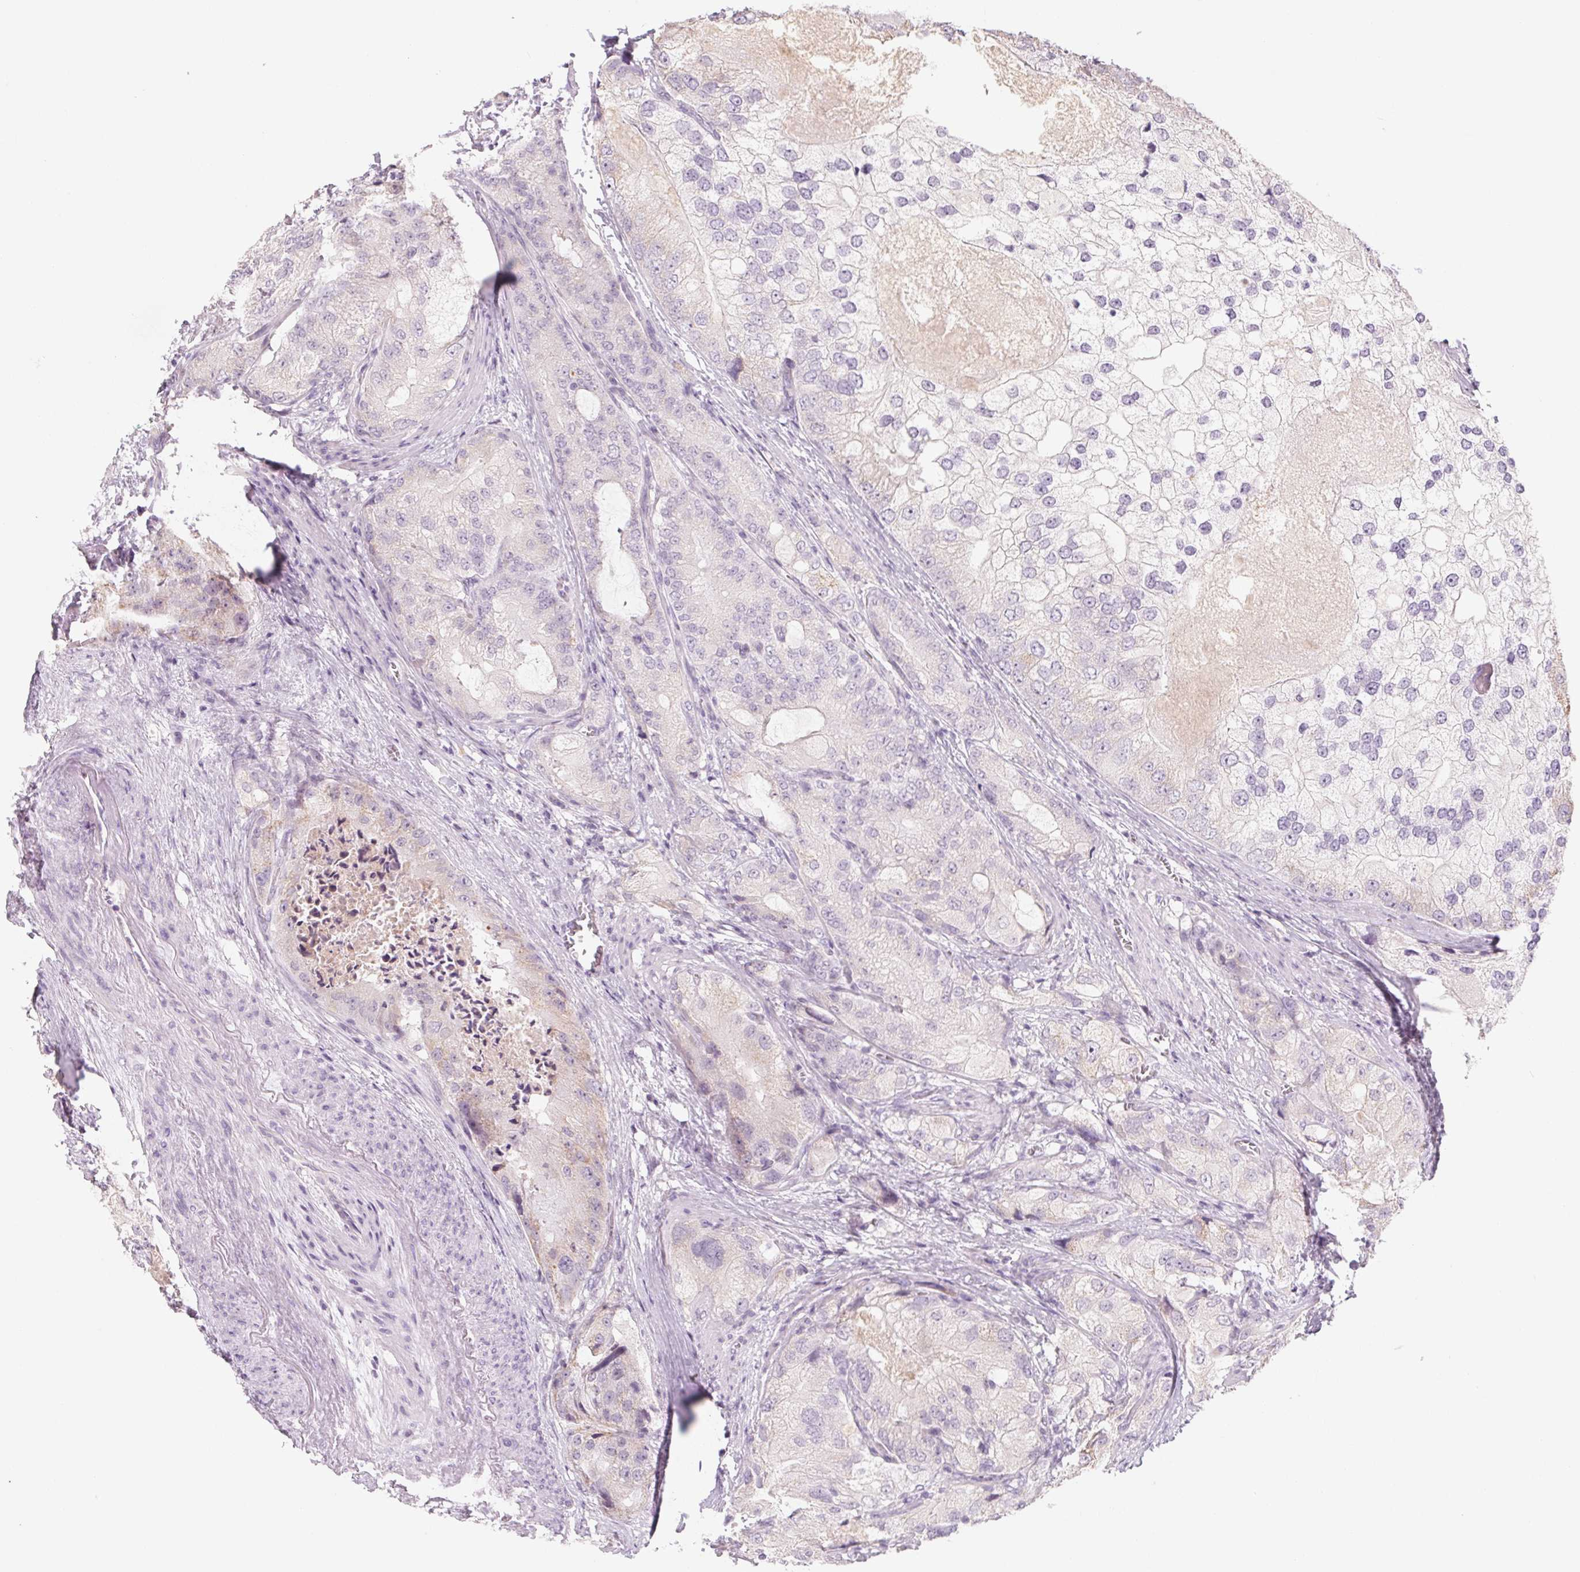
{"staining": {"intensity": "negative", "quantity": "none", "location": "none"}, "tissue": "prostate cancer", "cell_type": "Tumor cells", "image_type": "cancer", "snomed": [{"axis": "morphology", "description": "Adenocarcinoma, High grade"}, {"axis": "topography", "description": "Prostate"}], "caption": "Immunohistochemistry (IHC) histopathology image of neoplastic tissue: human high-grade adenocarcinoma (prostate) stained with DAB (3,3'-diaminobenzidine) demonstrates no significant protein expression in tumor cells.", "gene": "POU1F1", "patient": {"sex": "male", "age": 70}}